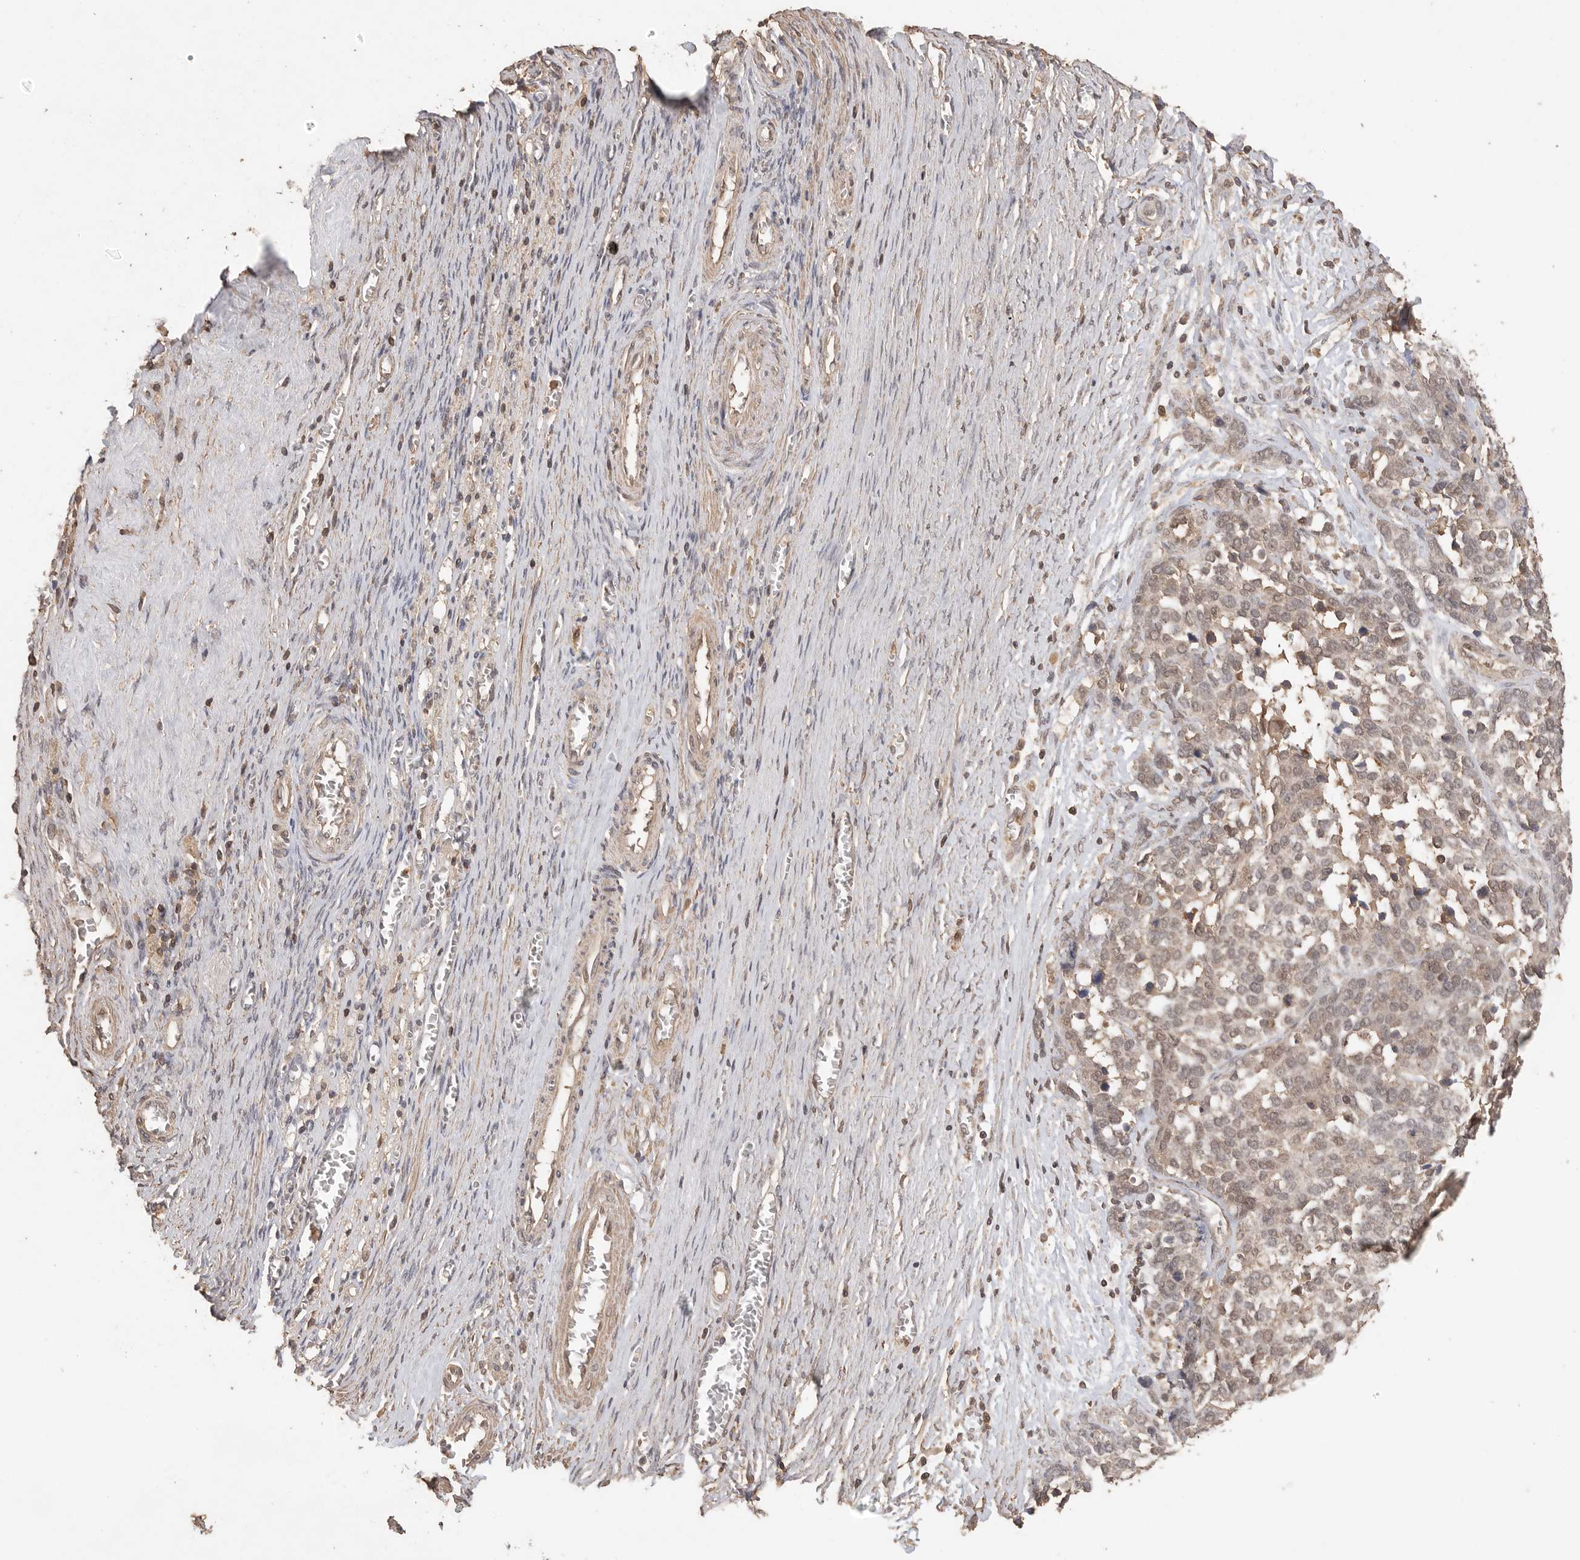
{"staining": {"intensity": "weak", "quantity": ">75%", "location": "nuclear"}, "tissue": "ovarian cancer", "cell_type": "Tumor cells", "image_type": "cancer", "snomed": [{"axis": "morphology", "description": "Cystadenocarcinoma, serous, NOS"}, {"axis": "topography", "description": "Ovary"}], "caption": "Protein expression analysis of human ovarian serous cystadenocarcinoma reveals weak nuclear staining in about >75% of tumor cells.", "gene": "MAP2K1", "patient": {"sex": "female", "age": 44}}